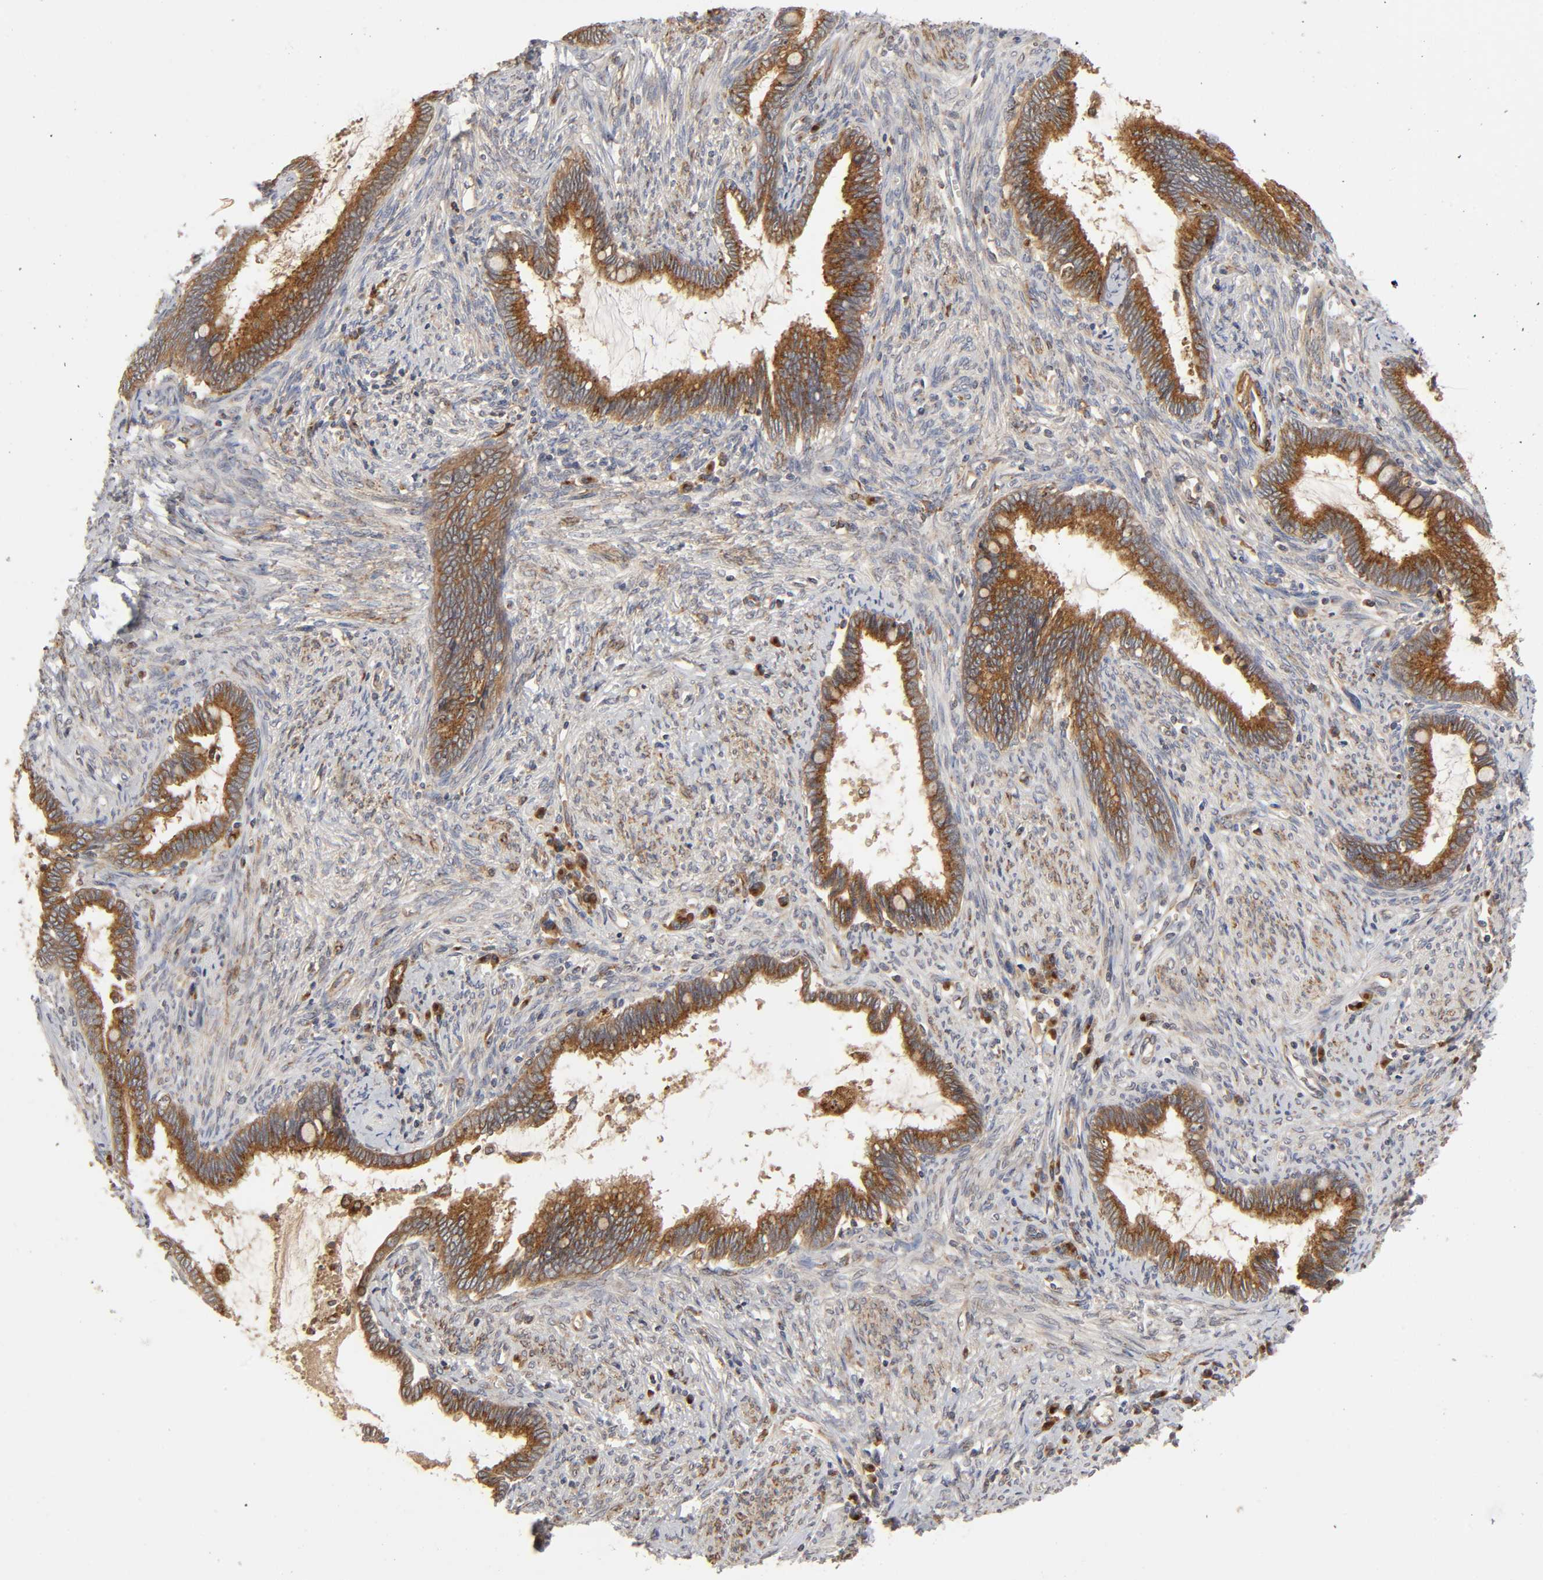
{"staining": {"intensity": "strong", "quantity": ">75%", "location": "cytoplasmic/membranous"}, "tissue": "cervical cancer", "cell_type": "Tumor cells", "image_type": "cancer", "snomed": [{"axis": "morphology", "description": "Adenocarcinoma, NOS"}, {"axis": "topography", "description": "Cervix"}], "caption": "The immunohistochemical stain labels strong cytoplasmic/membranous positivity in tumor cells of cervical adenocarcinoma tissue.", "gene": "GNPTG", "patient": {"sex": "female", "age": 44}}